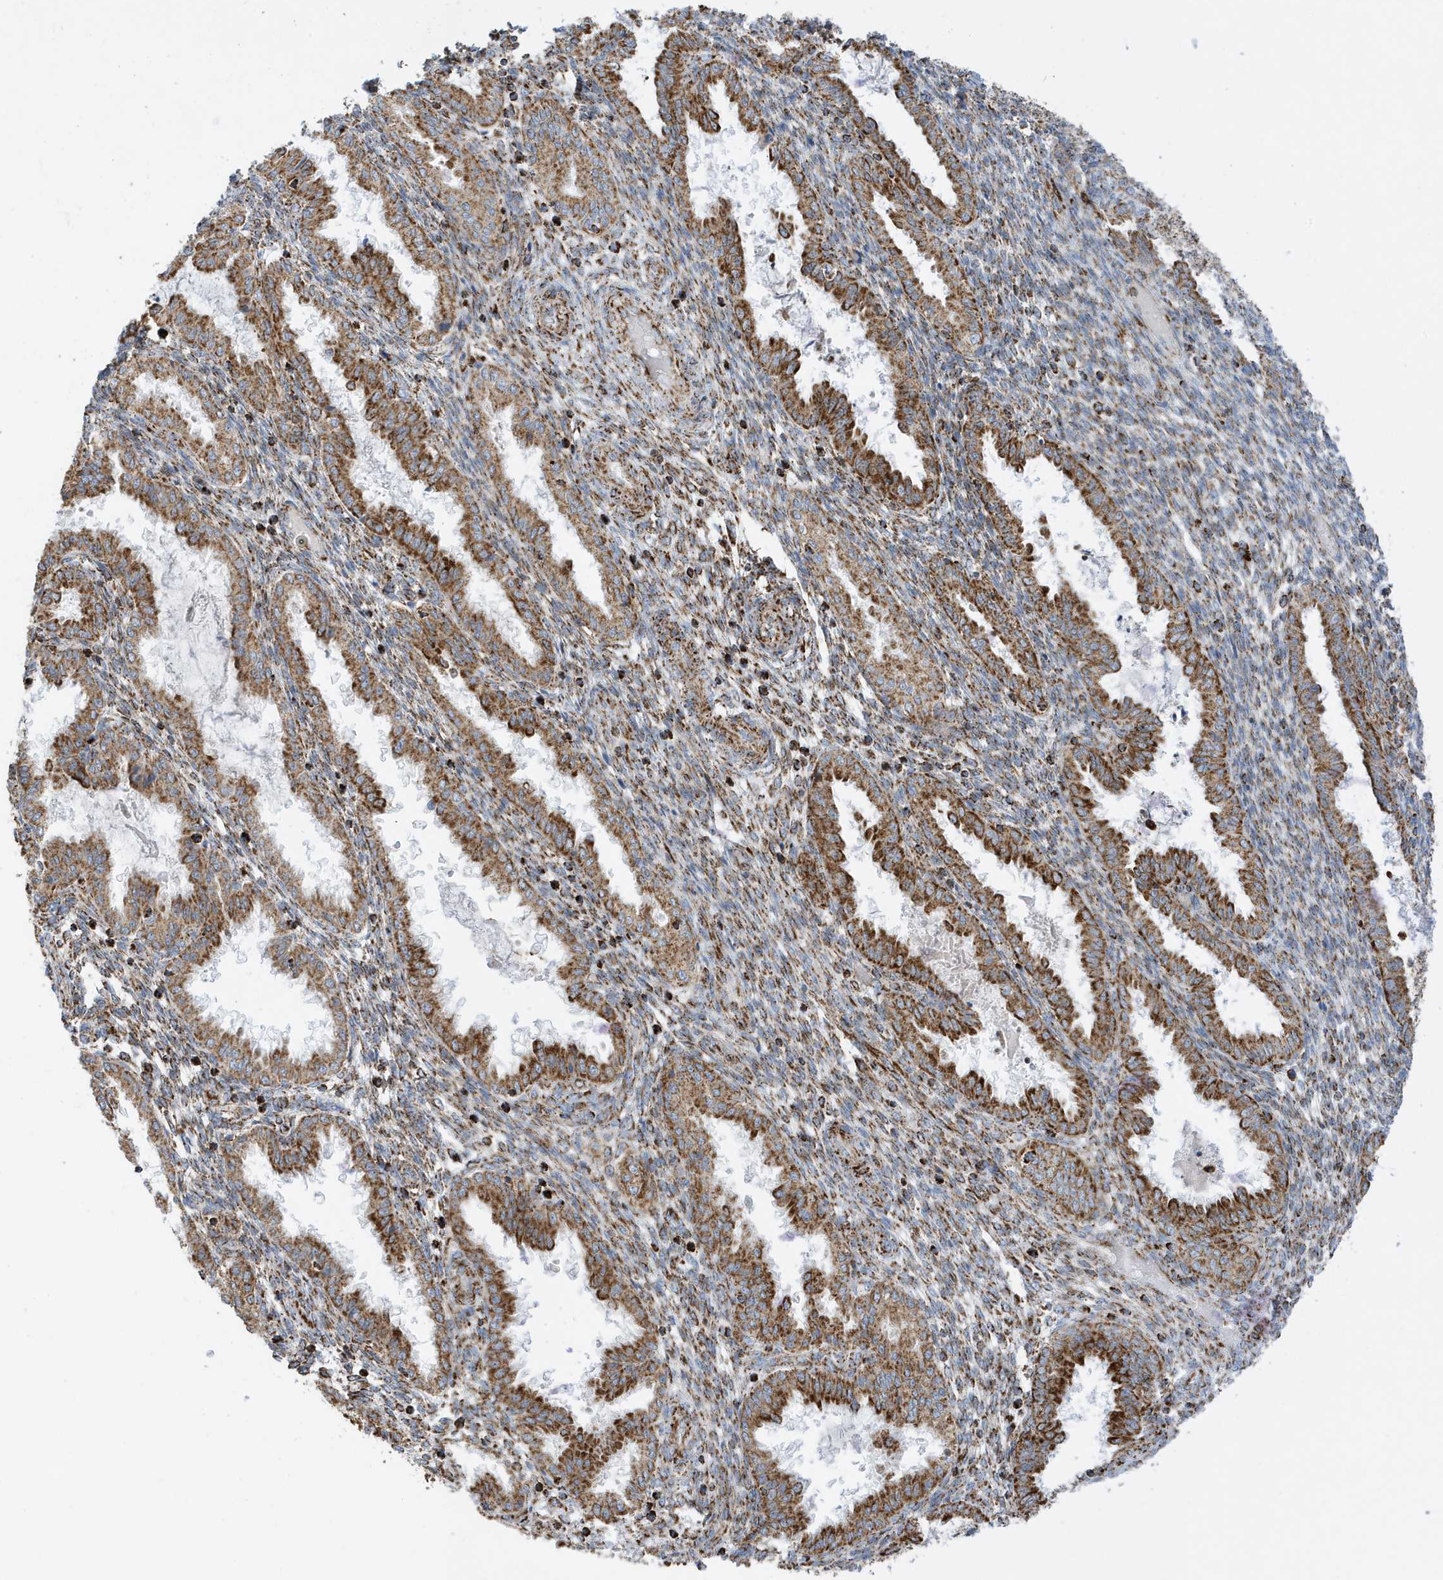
{"staining": {"intensity": "moderate", "quantity": ">75%", "location": "cytoplasmic/membranous"}, "tissue": "endometrium", "cell_type": "Cells in endometrial stroma", "image_type": "normal", "snomed": [{"axis": "morphology", "description": "Normal tissue, NOS"}, {"axis": "topography", "description": "Endometrium"}], "caption": "The immunohistochemical stain shows moderate cytoplasmic/membranous staining in cells in endometrial stroma of benign endometrium. Using DAB (3,3'-diaminobenzidine) (brown) and hematoxylin (blue) stains, captured at high magnification using brightfield microscopy.", "gene": "ATP5ME", "patient": {"sex": "female", "age": 33}}